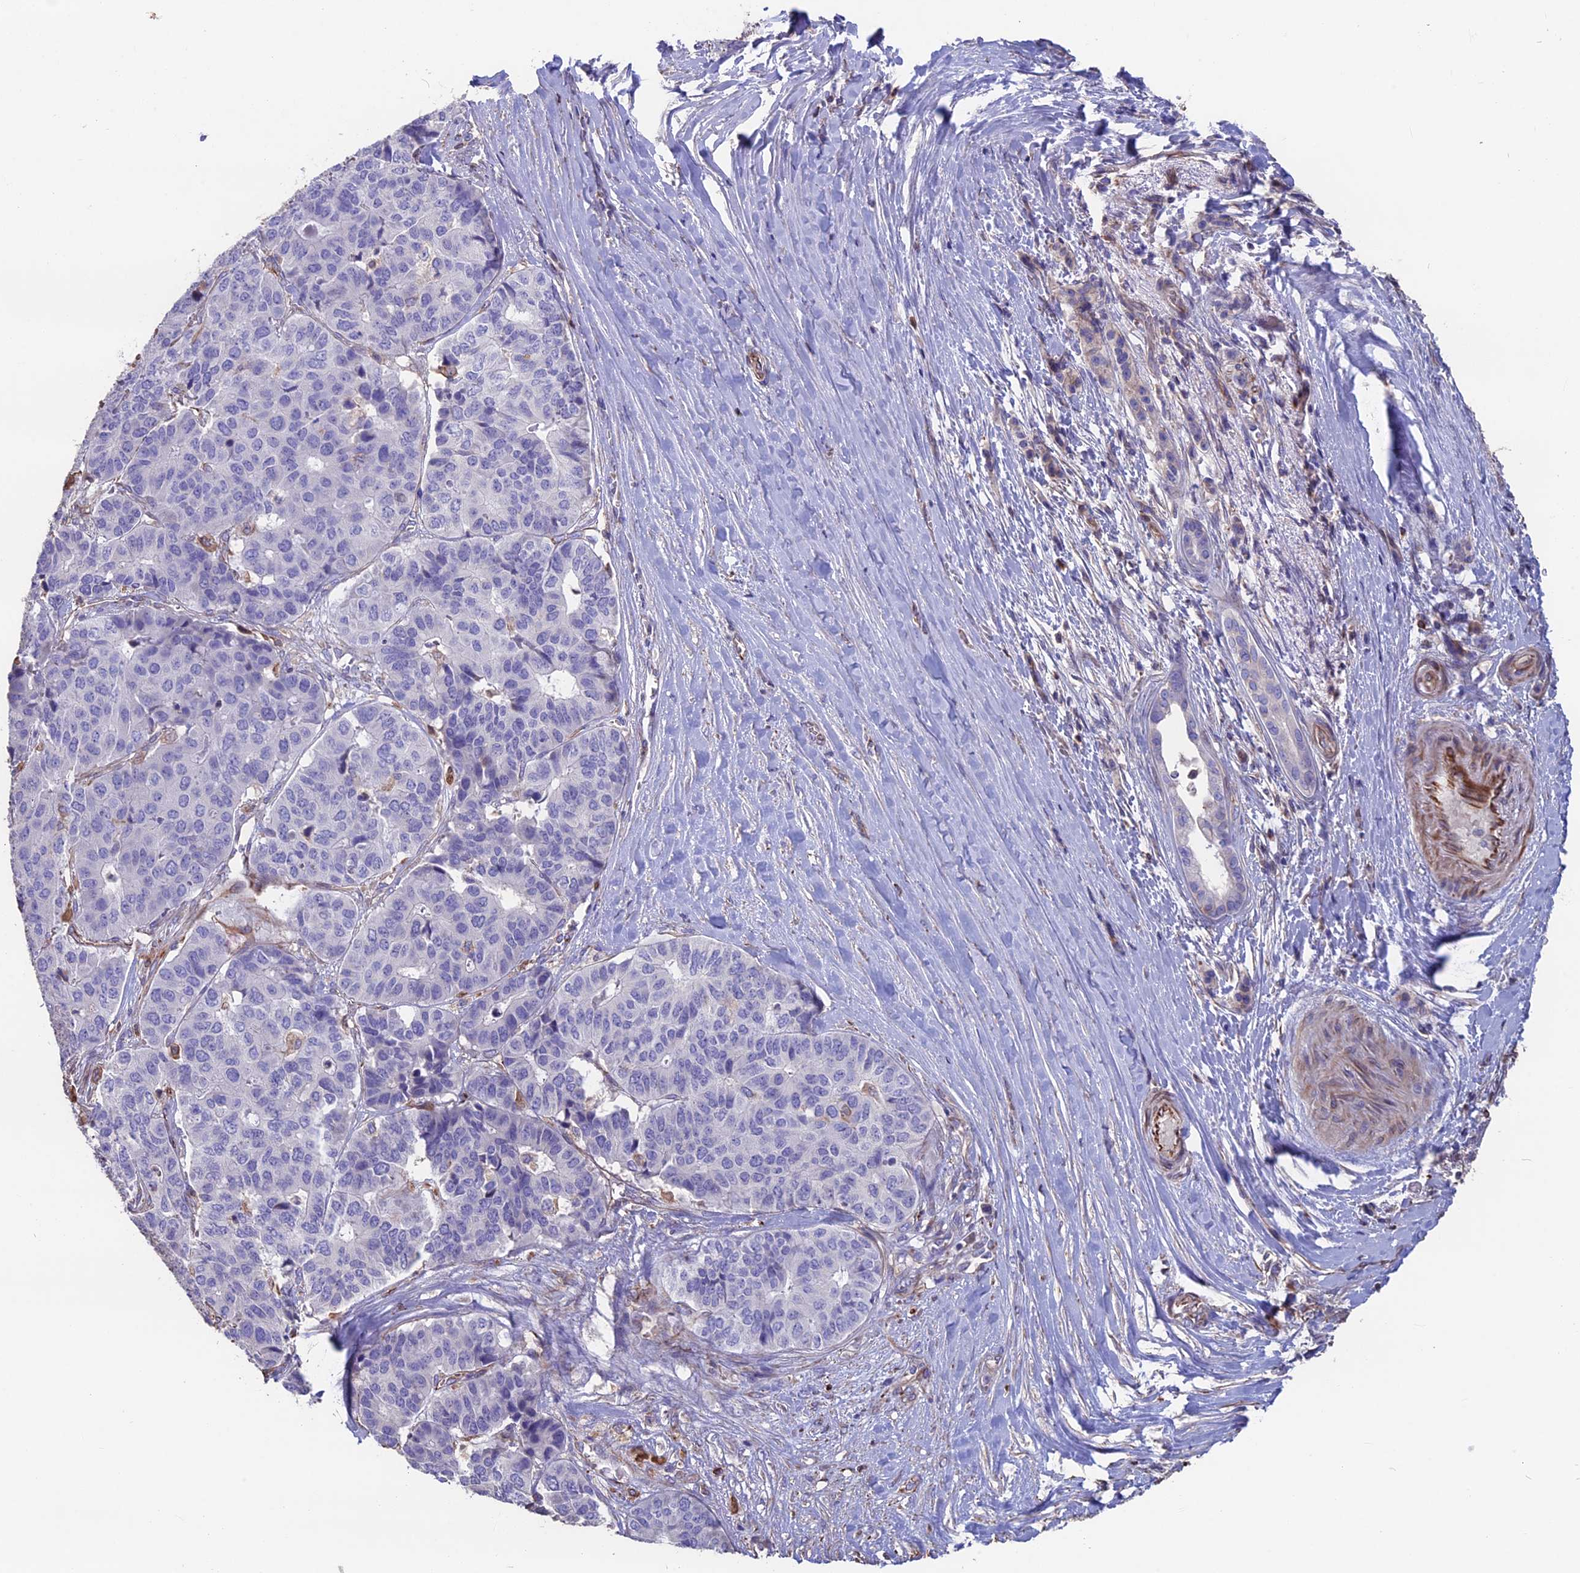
{"staining": {"intensity": "negative", "quantity": "none", "location": "none"}, "tissue": "pancreatic cancer", "cell_type": "Tumor cells", "image_type": "cancer", "snomed": [{"axis": "morphology", "description": "Adenocarcinoma, NOS"}, {"axis": "topography", "description": "Pancreas"}], "caption": "Immunohistochemistry (IHC) micrograph of neoplastic tissue: human pancreatic adenocarcinoma stained with DAB reveals no significant protein expression in tumor cells.", "gene": "SEH1L", "patient": {"sex": "male", "age": 50}}